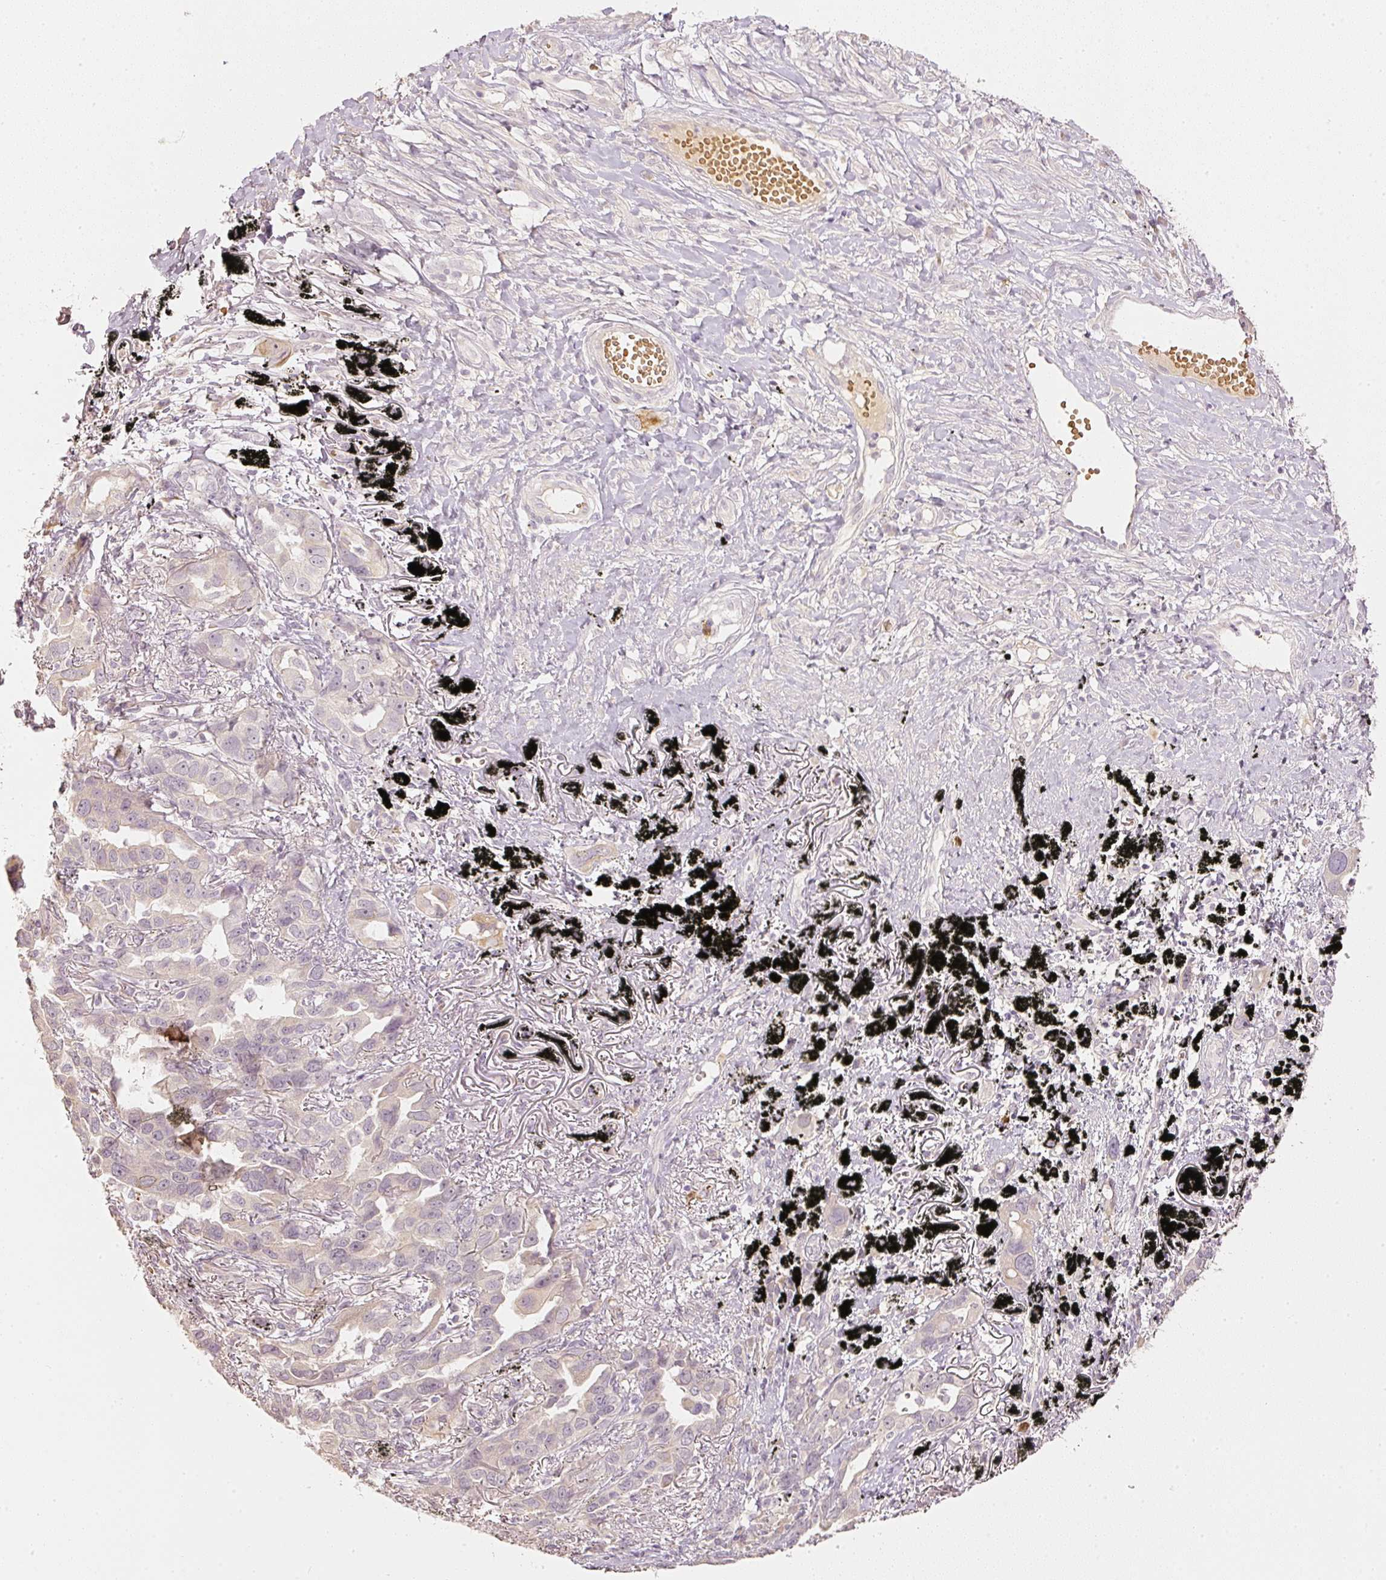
{"staining": {"intensity": "weak", "quantity": "<25%", "location": "cytoplasmic/membranous"}, "tissue": "lung cancer", "cell_type": "Tumor cells", "image_type": "cancer", "snomed": [{"axis": "morphology", "description": "Adenocarcinoma, NOS"}, {"axis": "topography", "description": "Lung"}], "caption": "Tumor cells are negative for brown protein staining in adenocarcinoma (lung).", "gene": "GZMA", "patient": {"sex": "male", "age": 67}}